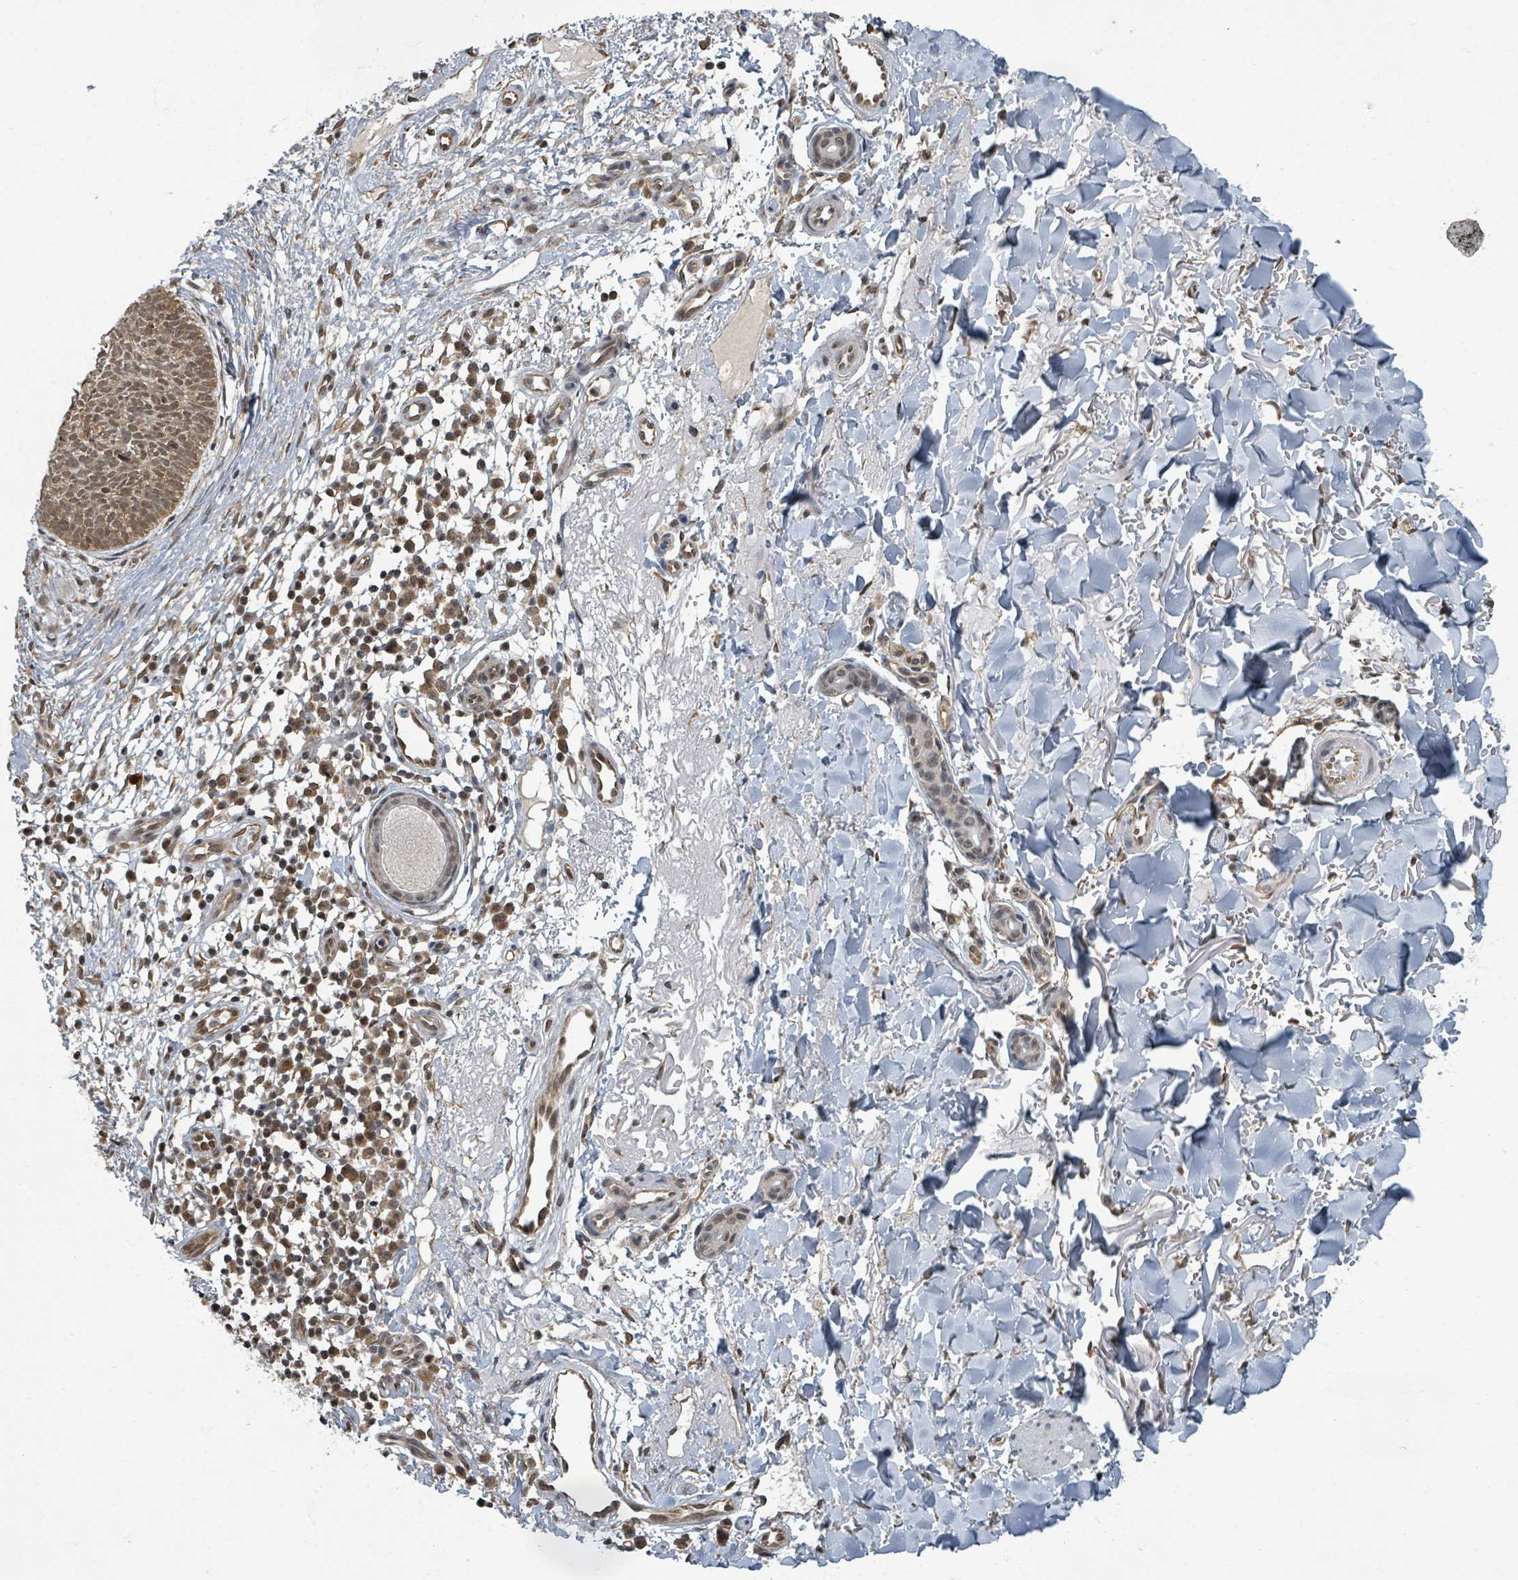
{"staining": {"intensity": "weak", "quantity": ">75%", "location": "cytoplasmic/membranous,nuclear"}, "tissue": "skin cancer", "cell_type": "Tumor cells", "image_type": "cancer", "snomed": [{"axis": "morphology", "description": "Basal cell carcinoma"}, {"axis": "topography", "description": "Skin"}], "caption": "Human skin cancer (basal cell carcinoma) stained for a protein (brown) demonstrates weak cytoplasmic/membranous and nuclear positive expression in about >75% of tumor cells.", "gene": "INTS15", "patient": {"sex": "male", "age": 84}}